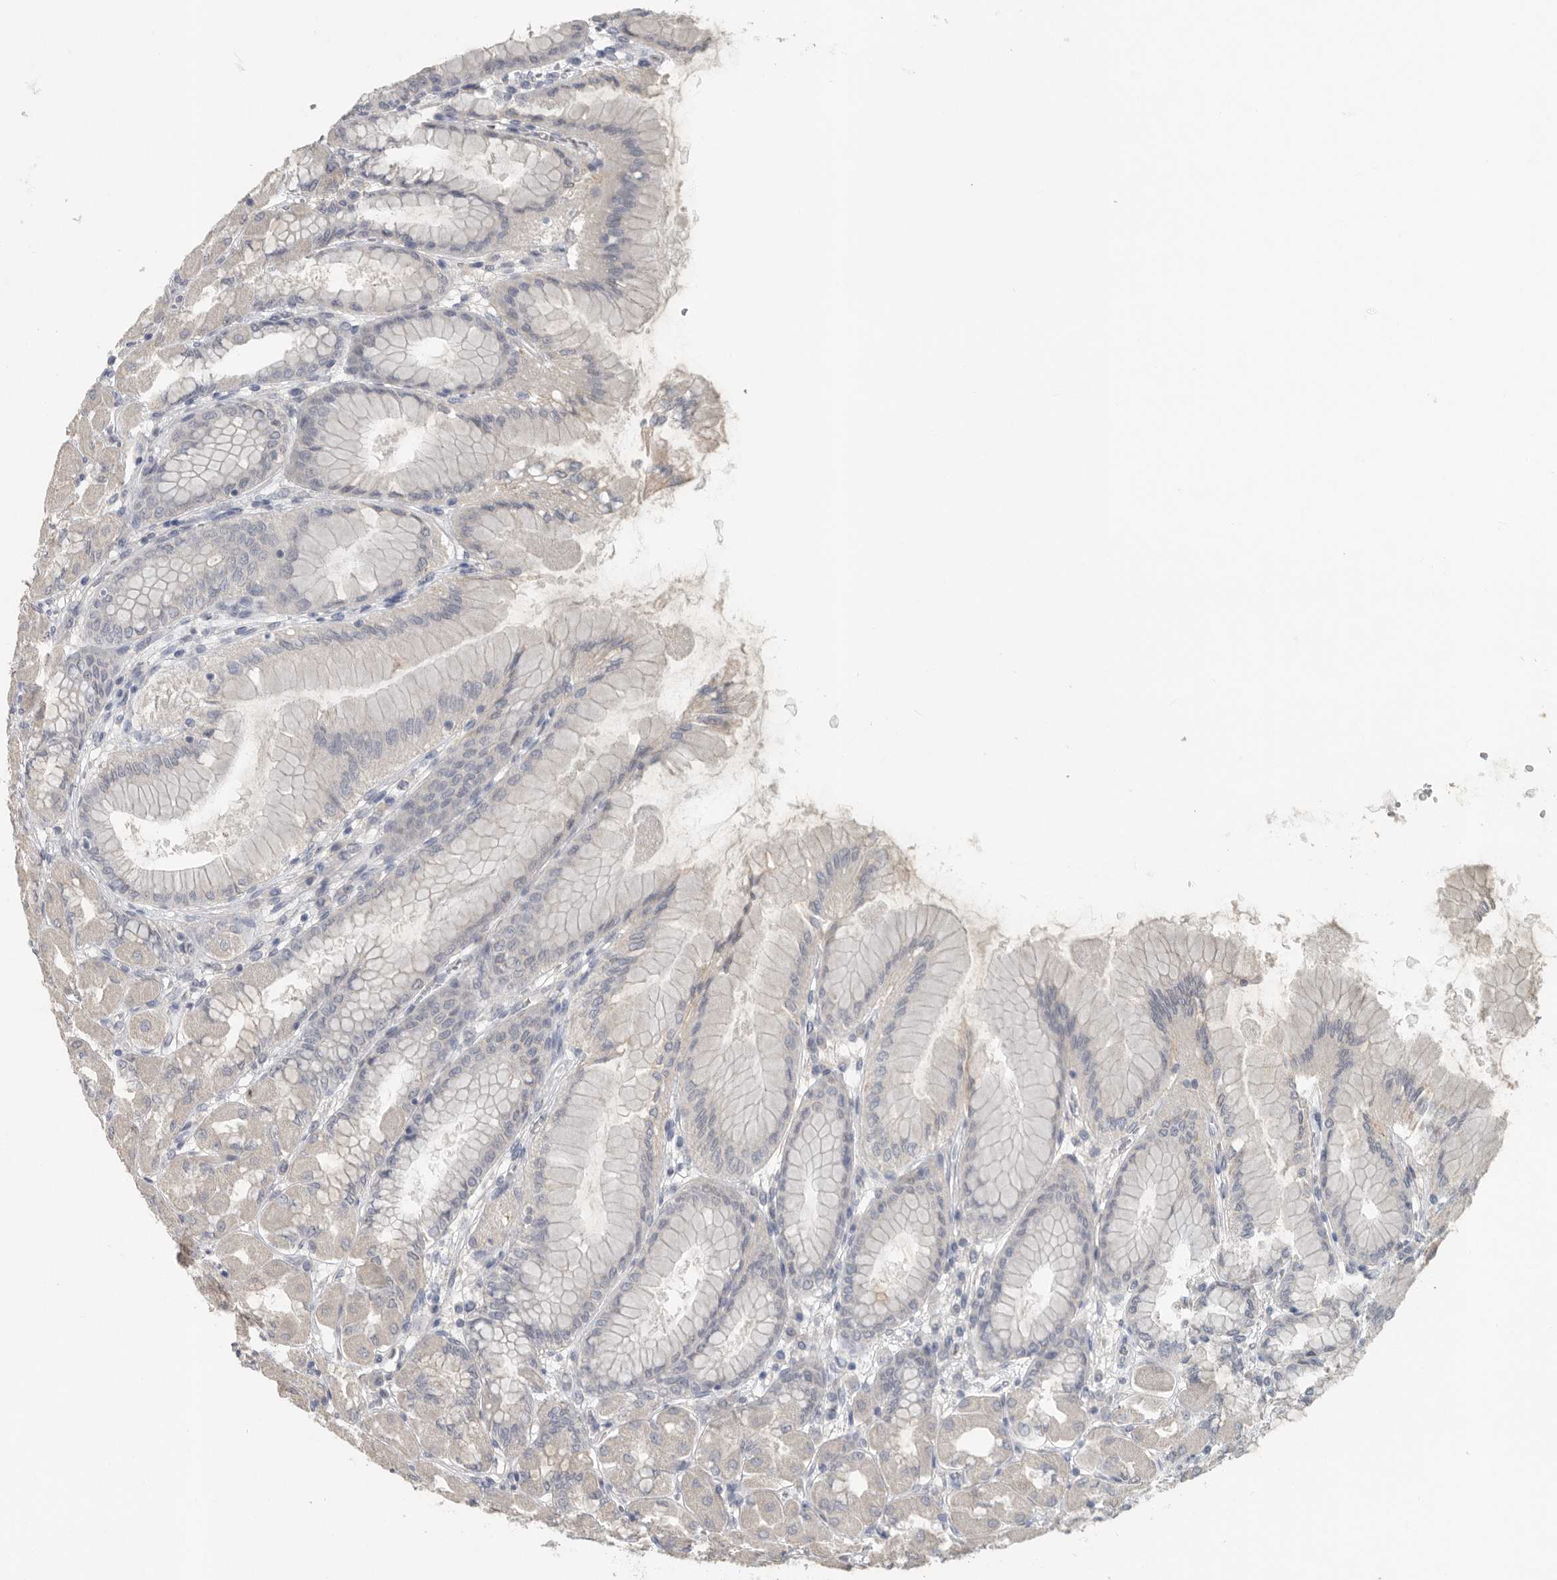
{"staining": {"intensity": "weak", "quantity": "25%-75%", "location": "cytoplasmic/membranous"}, "tissue": "stomach", "cell_type": "Glandular cells", "image_type": "normal", "snomed": [{"axis": "morphology", "description": "Normal tissue, NOS"}, {"axis": "topography", "description": "Stomach, upper"}], "caption": "Glandular cells display low levels of weak cytoplasmic/membranous expression in about 25%-75% of cells in normal human stomach.", "gene": "REG4", "patient": {"sex": "female", "age": 56}}